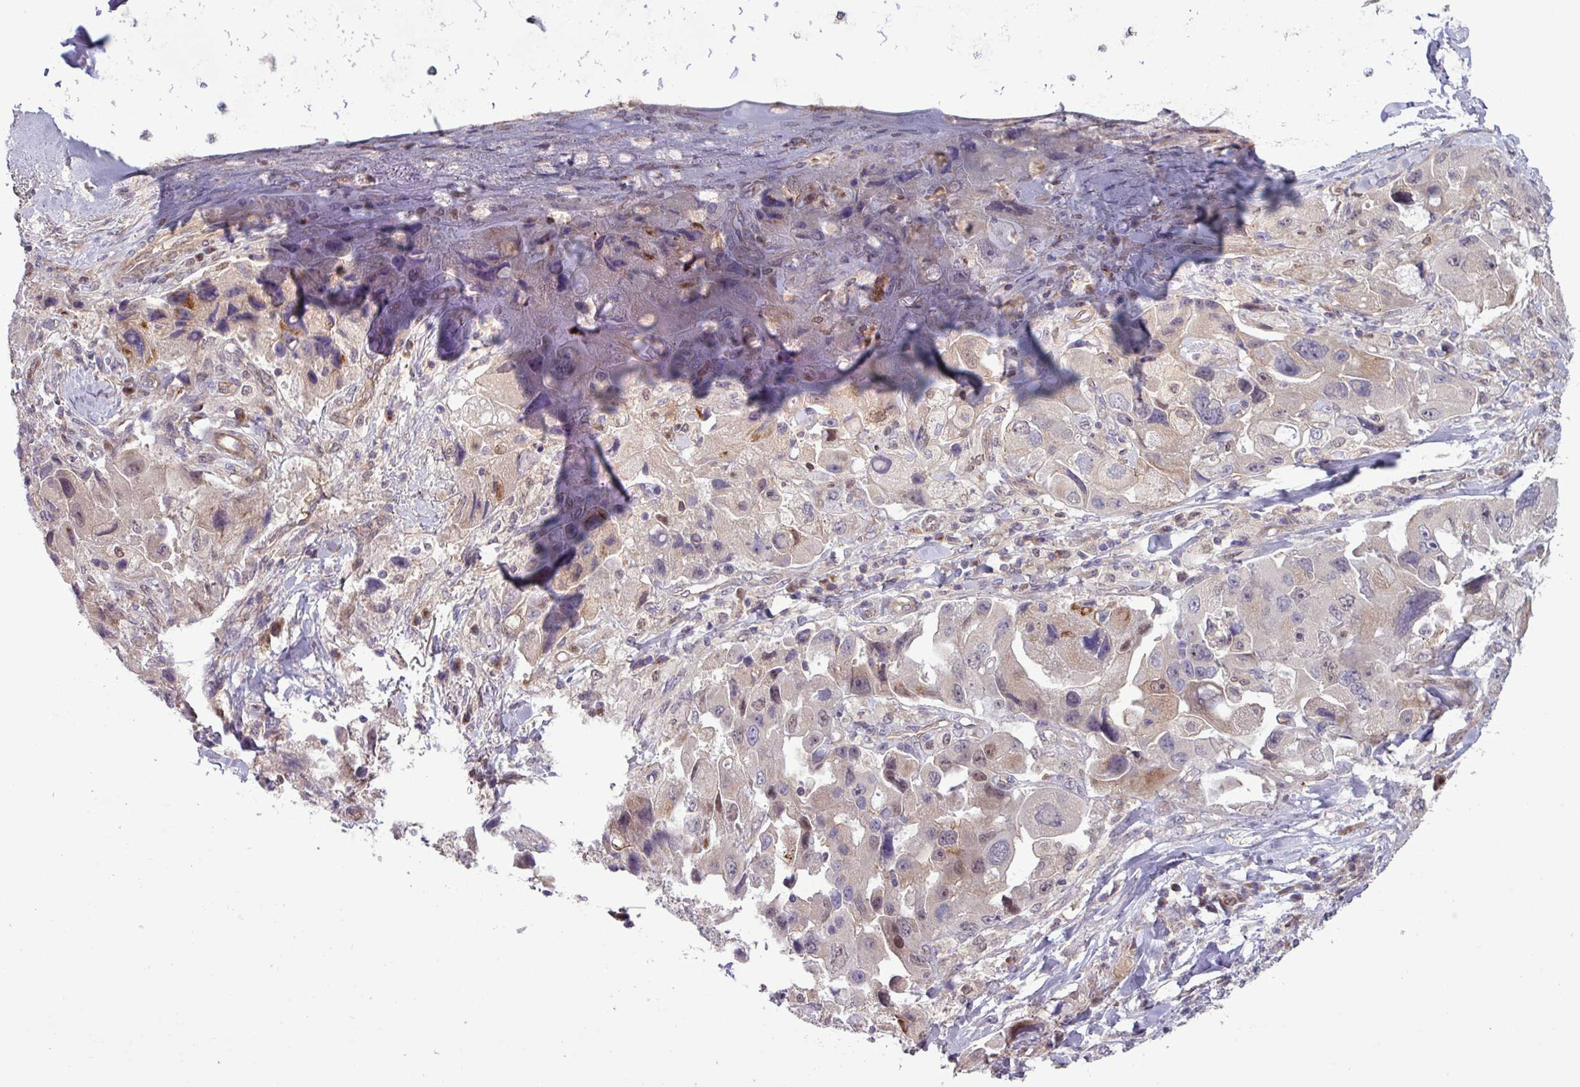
{"staining": {"intensity": "weak", "quantity": "<25%", "location": "cytoplasmic/membranous,nuclear"}, "tissue": "lung cancer", "cell_type": "Tumor cells", "image_type": "cancer", "snomed": [{"axis": "morphology", "description": "Adenocarcinoma, NOS"}, {"axis": "topography", "description": "Lung"}], "caption": "An immunohistochemistry histopathology image of lung cancer is shown. There is no staining in tumor cells of lung cancer.", "gene": "CNTRL", "patient": {"sex": "female", "age": 54}}